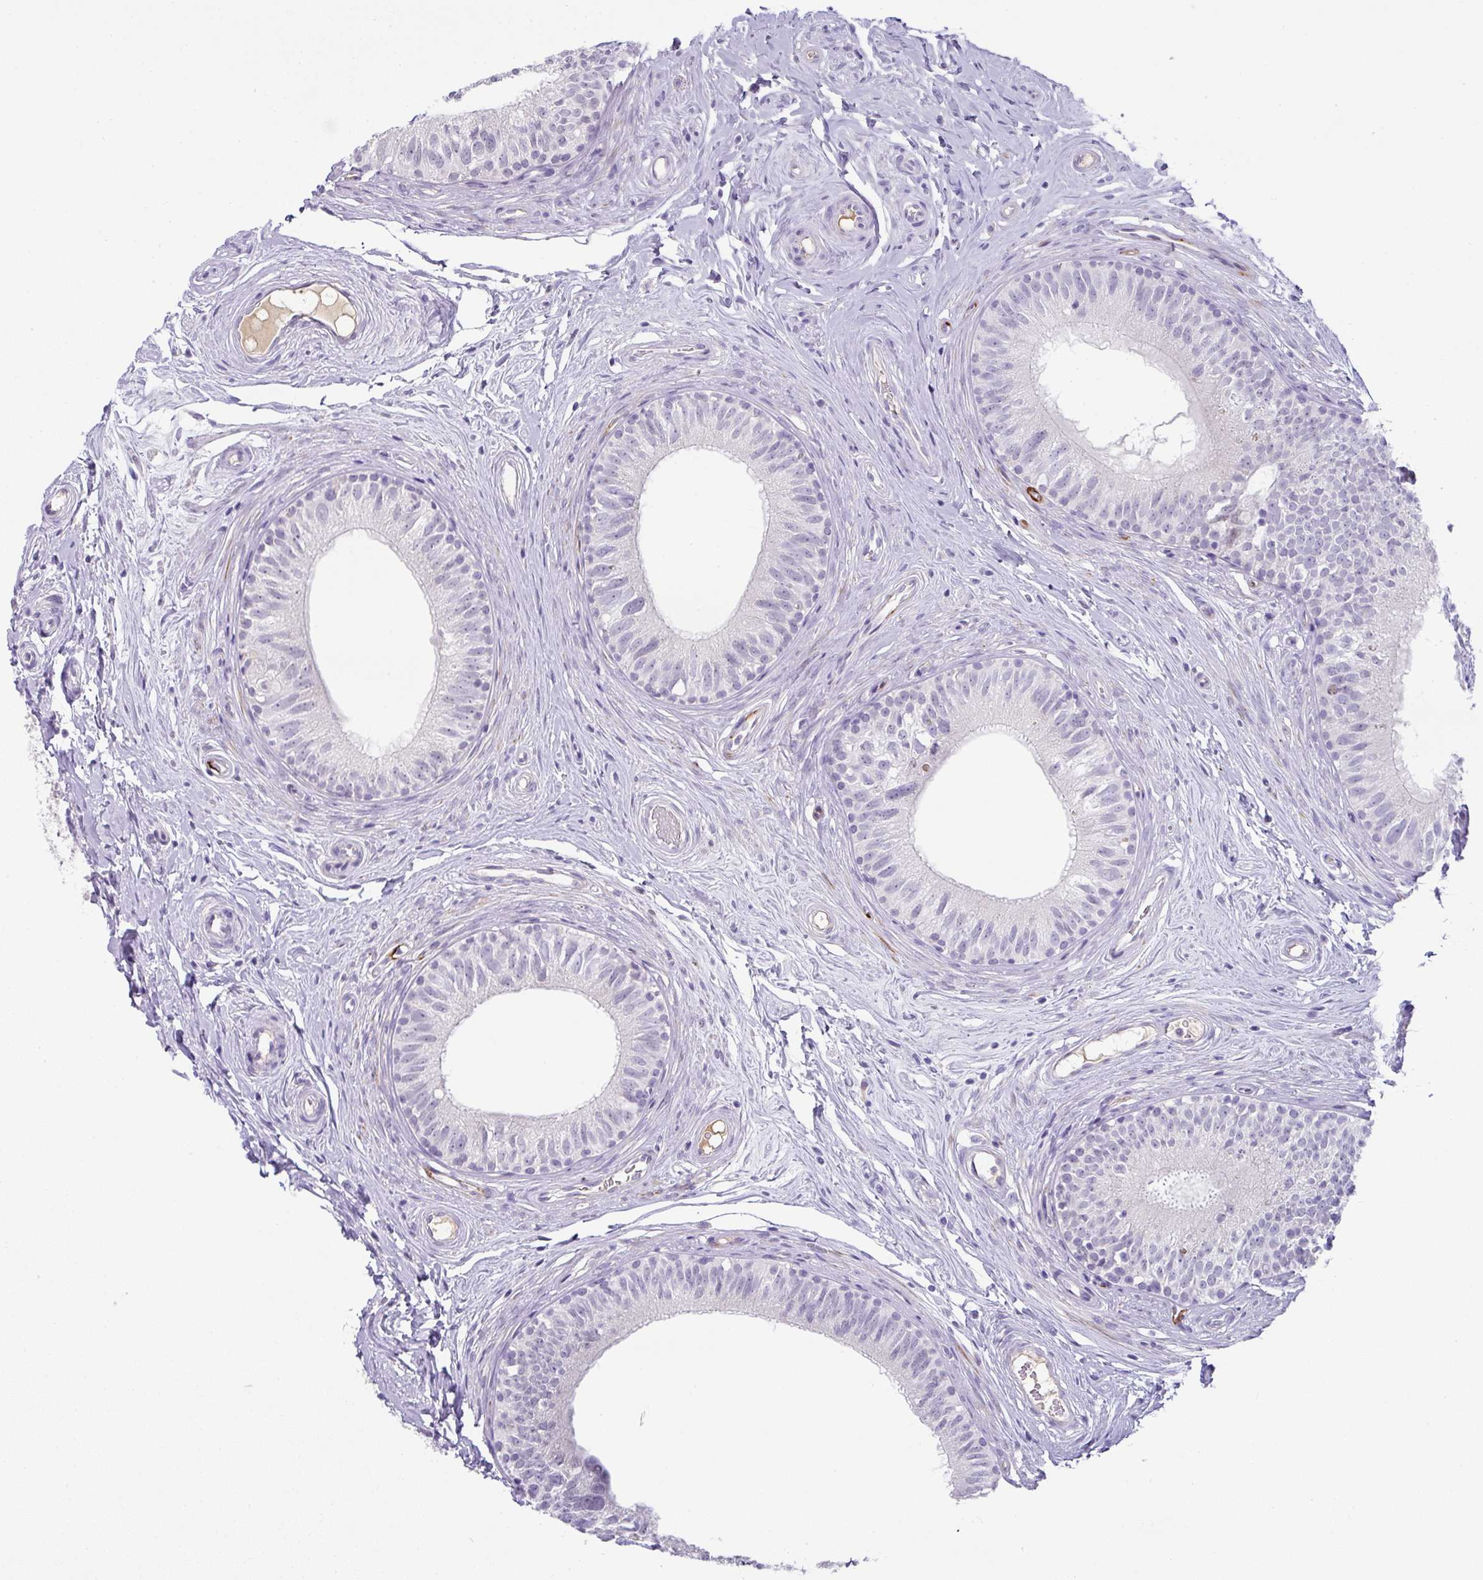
{"staining": {"intensity": "negative", "quantity": "none", "location": "none"}, "tissue": "epididymis", "cell_type": "Glandular cells", "image_type": "normal", "snomed": [{"axis": "morphology", "description": "Normal tissue, NOS"}, {"axis": "morphology", "description": "Seminoma, NOS"}, {"axis": "topography", "description": "Testis"}, {"axis": "topography", "description": "Epididymis"}], "caption": "Micrograph shows no protein expression in glandular cells of unremarkable epididymis. Brightfield microscopy of IHC stained with DAB (brown) and hematoxylin (blue), captured at high magnification.", "gene": "FGF17", "patient": {"sex": "male", "age": 45}}